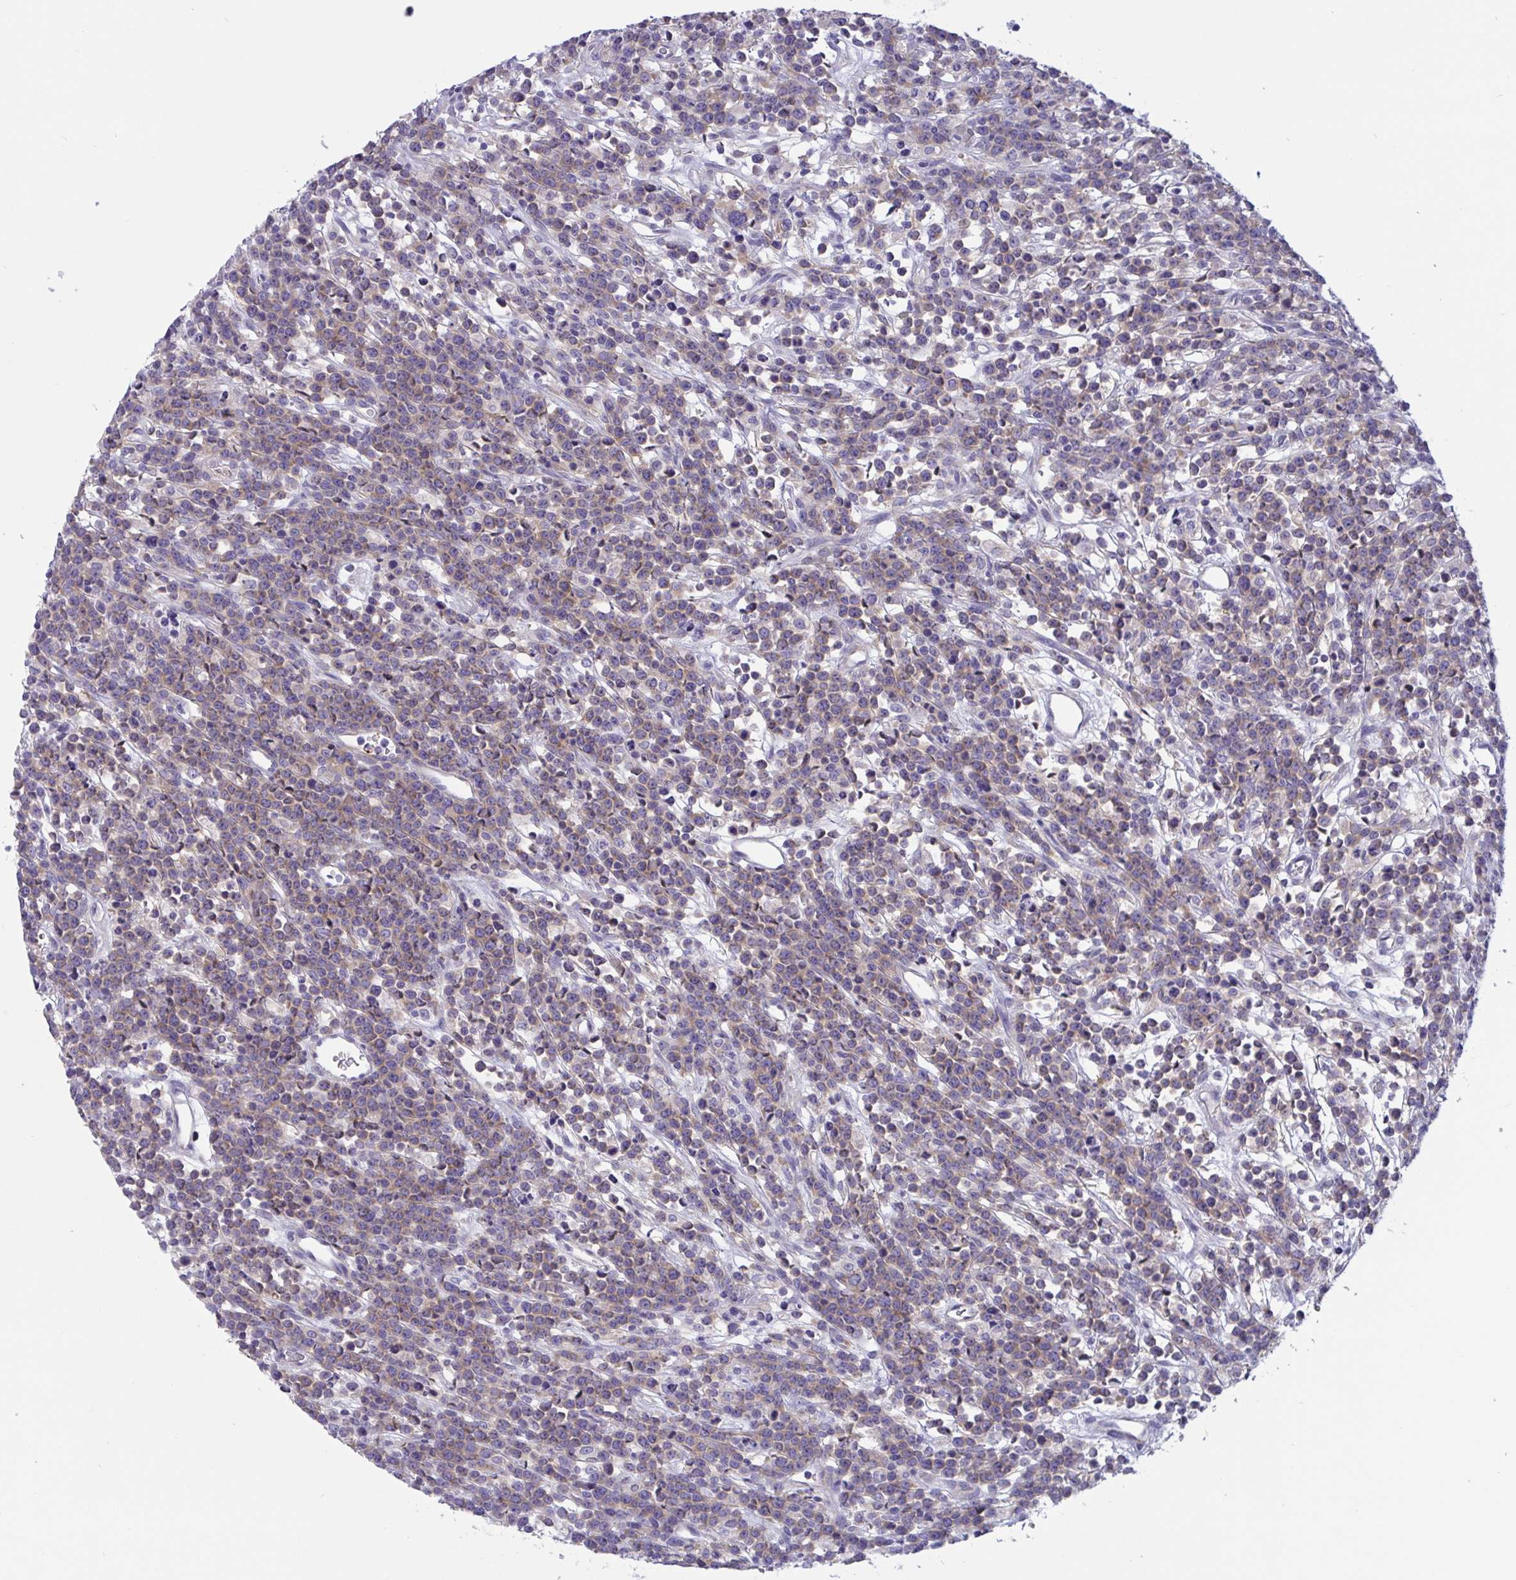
{"staining": {"intensity": "weak", "quantity": "25%-75%", "location": "cytoplasmic/membranous"}, "tissue": "lymphoma", "cell_type": "Tumor cells", "image_type": "cancer", "snomed": [{"axis": "morphology", "description": "Malignant lymphoma, non-Hodgkin's type, High grade"}, {"axis": "topography", "description": "Ovary"}], "caption": "This is a histology image of immunohistochemistry (IHC) staining of lymphoma, which shows weak staining in the cytoplasmic/membranous of tumor cells.", "gene": "OXLD1", "patient": {"sex": "female", "age": 56}}